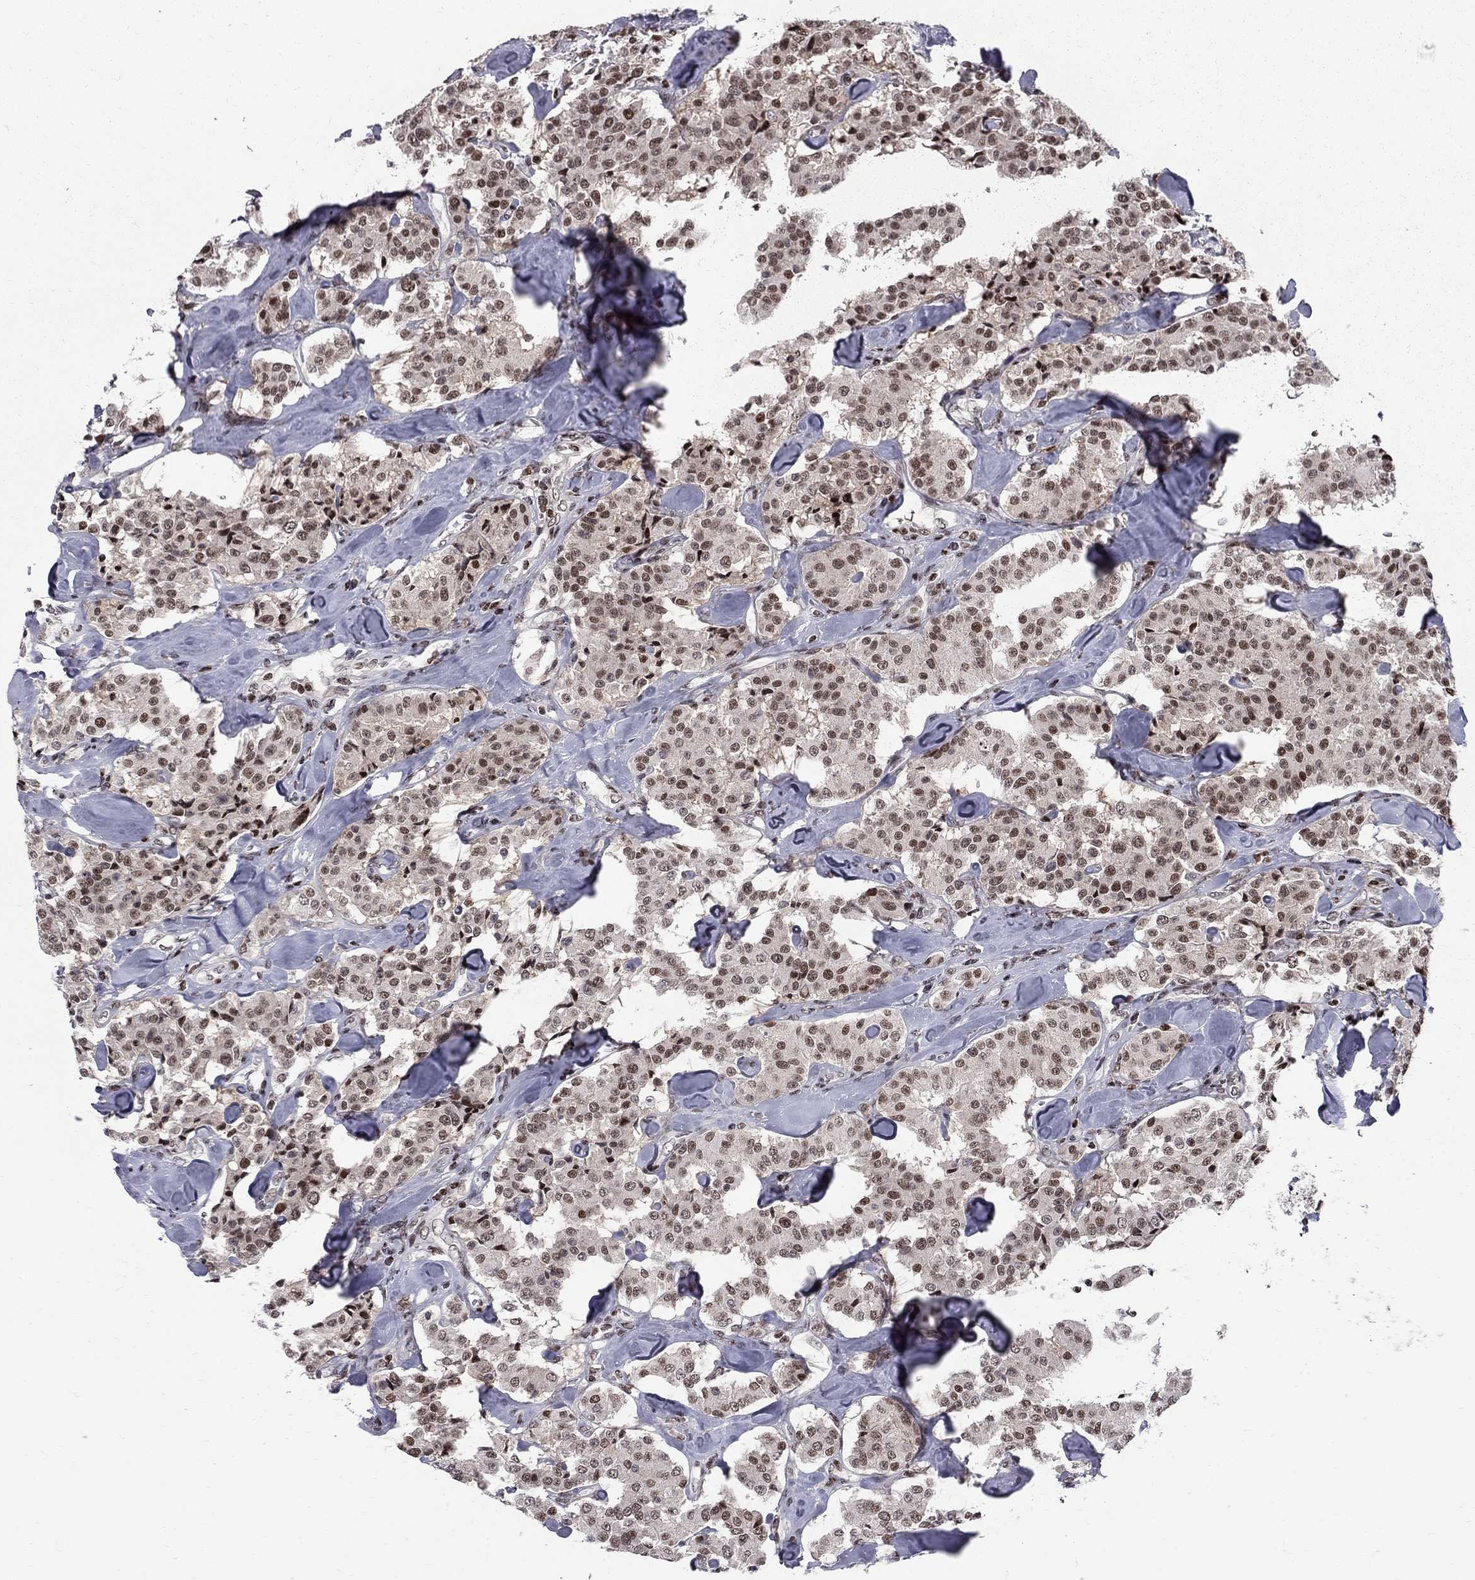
{"staining": {"intensity": "moderate", "quantity": ">75%", "location": "nuclear"}, "tissue": "carcinoid", "cell_type": "Tumor cells", "image_type": "cancer", "snomed": [{"axis": "morphology", "description": "Carcinoid, malignant, NOS"}, {"axis": "topography", "description": "Pancreas"}], "caption": "A high-resolution micrograph shows IHC staining of carcinoid (malignant), which reveals moderate nuclear expression in approximately >75% of tumor cells.", "gene": "RNASEH2C", "patient": {"sex": "male", "age": 41}}